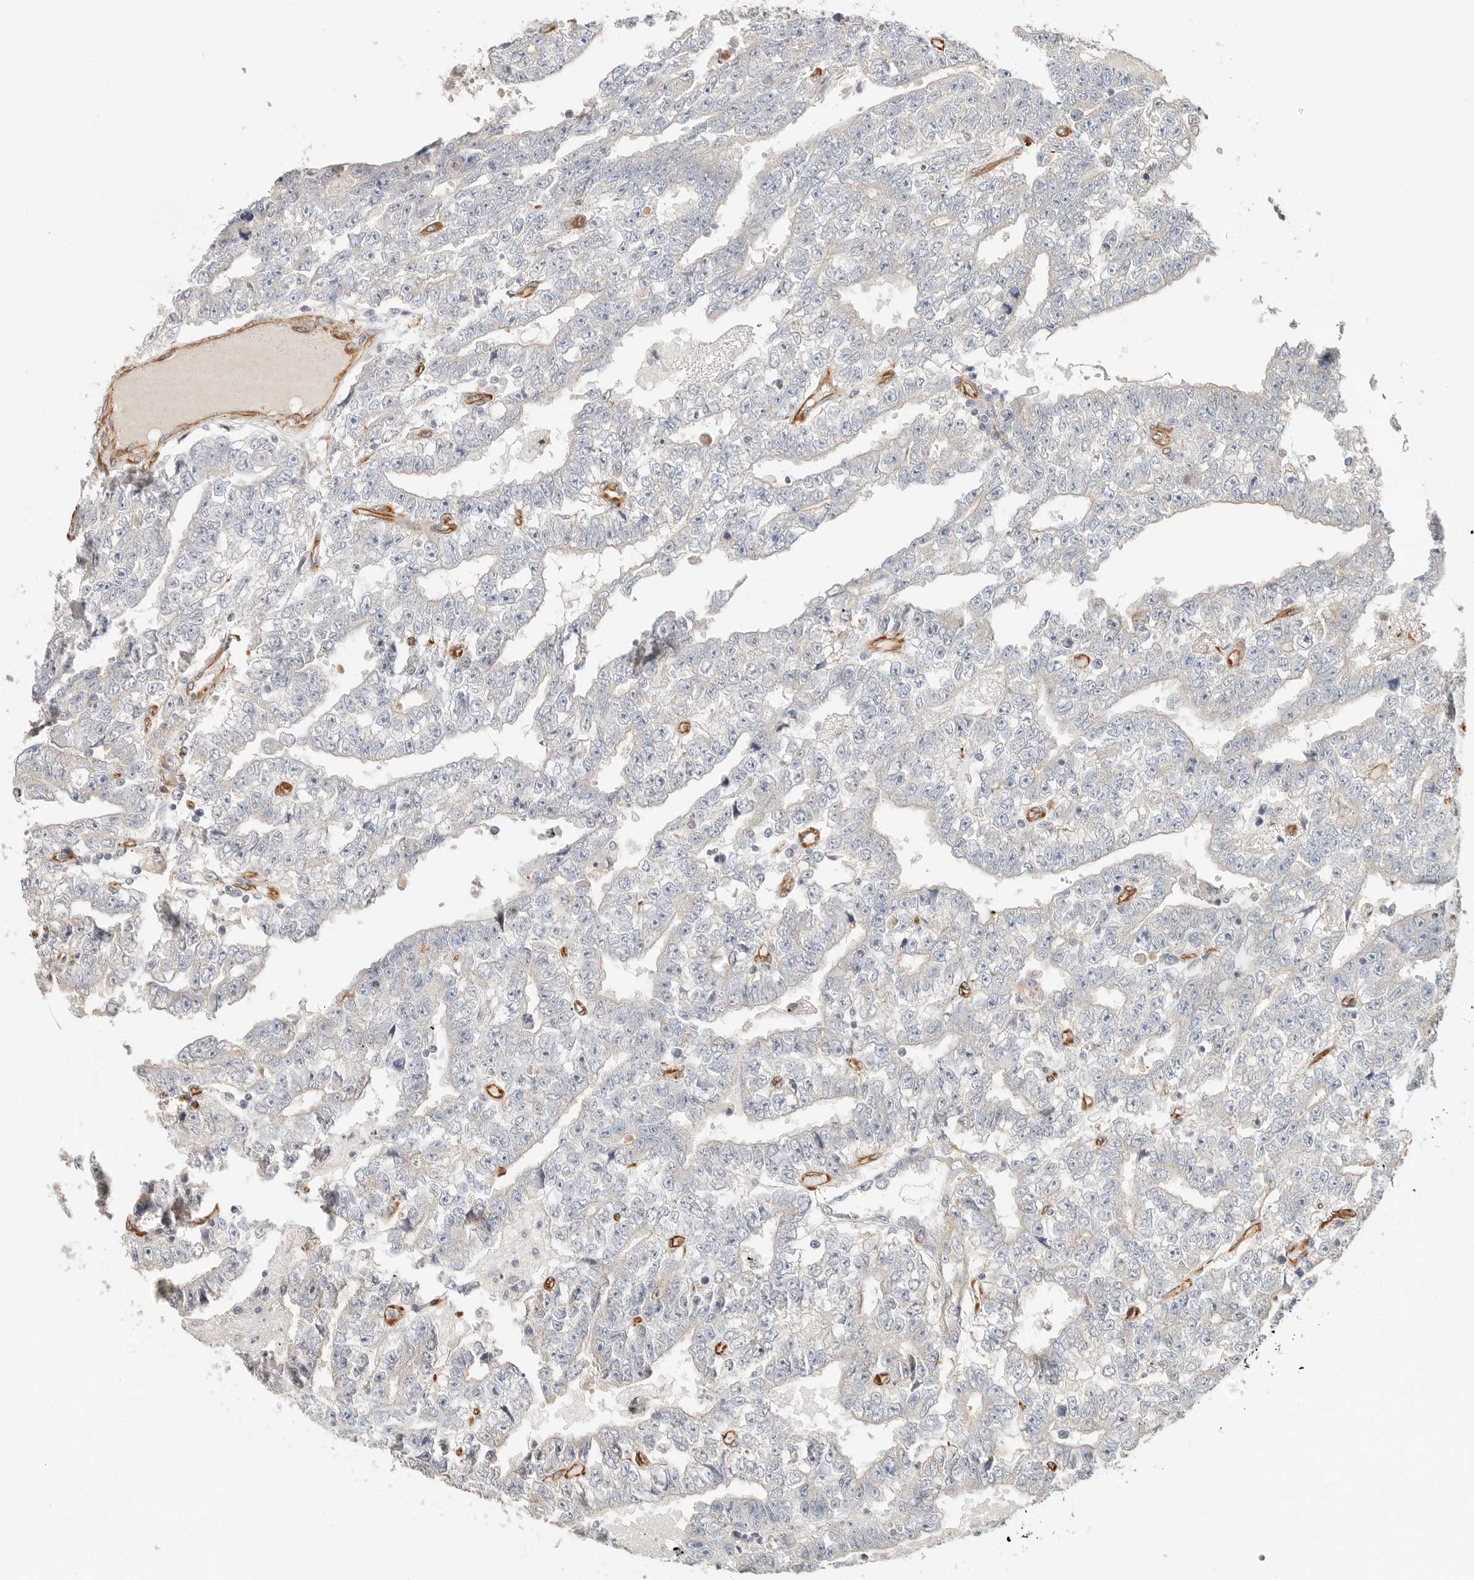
{"staining": {"intensity": "negative", "quantity": "none", "location": "none"}, "tissue": "testis cancer", "cell_type": "Tumor cells", "image_type": "cancer", "snomed": [{"axis": "morphology", "description": "Carcinoma, Embryonal, NOS"}, {"axis": "topography", "description": "Testis"}], "caption": "Immunohistochemistry of testis cancer (embryonal carcinoma) displays no staining in tumor cells. (Immunohistochemistry, brightfield microscopy, high magnification).", "gene": "SPRING1", "patient": {"sex": "male", "age": 25}}